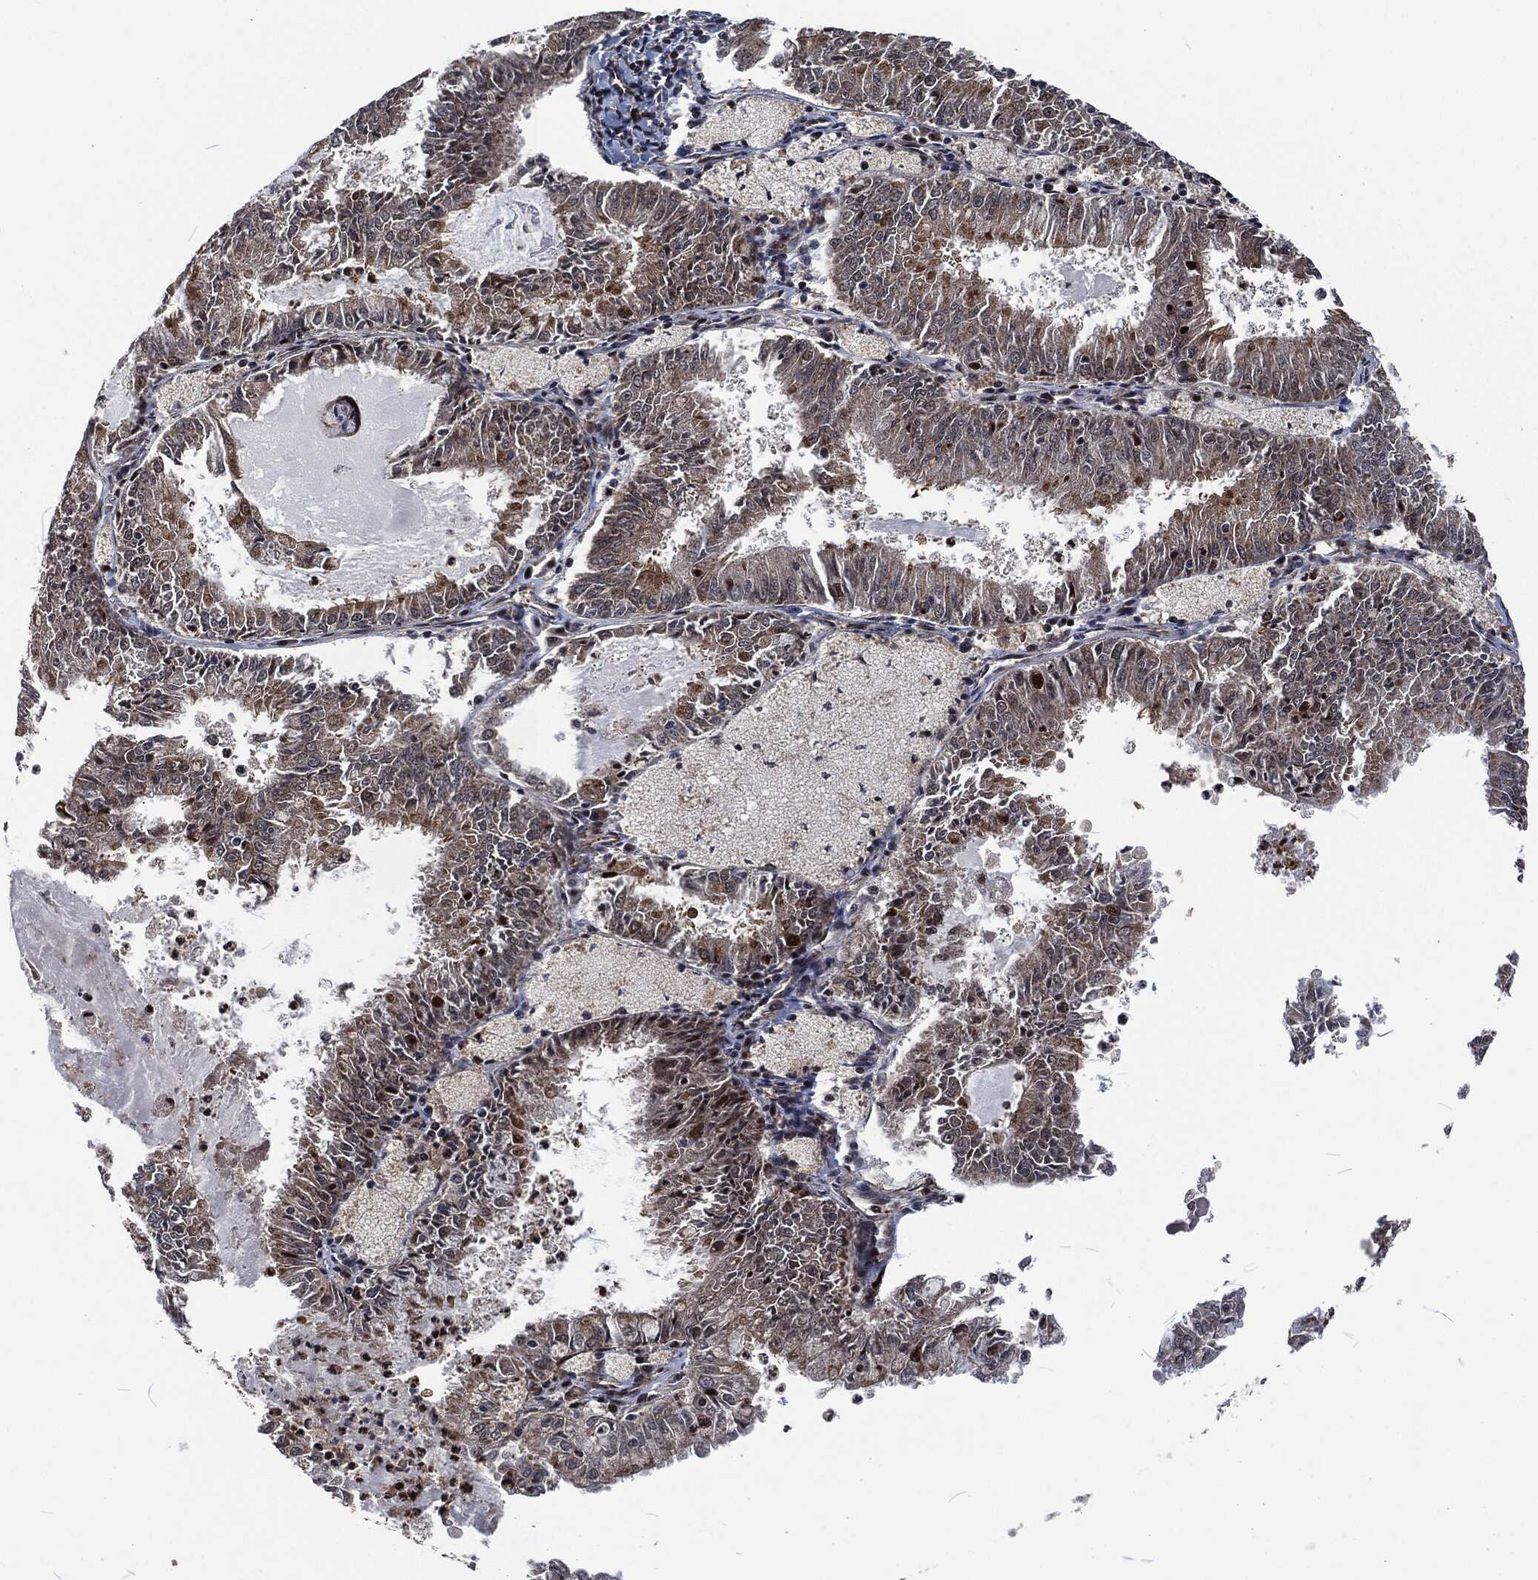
{"staining": {"intensity": "moderate", "quantity": "25%-75%", "location": "cytoplasmic/membranous"}, "tissue": "endometrial cancer", "cell_type": "Tumor cells", "image_type": "cancer", "snomed": [{"axis": "morphology", "description": "Adenocarcinoma, NOS"}, {"axis": "topography", "description": "Endometrium"}], "caption": "This micrograph reveals IHC staining of human endometrial cancer (adenocarcinoma), with medium moderate cytoplasmic/membranous staining in about 25%-75% of tumor cells.", "gene": "CMPK2", "patient": {"sex": "female", "age": 57}}